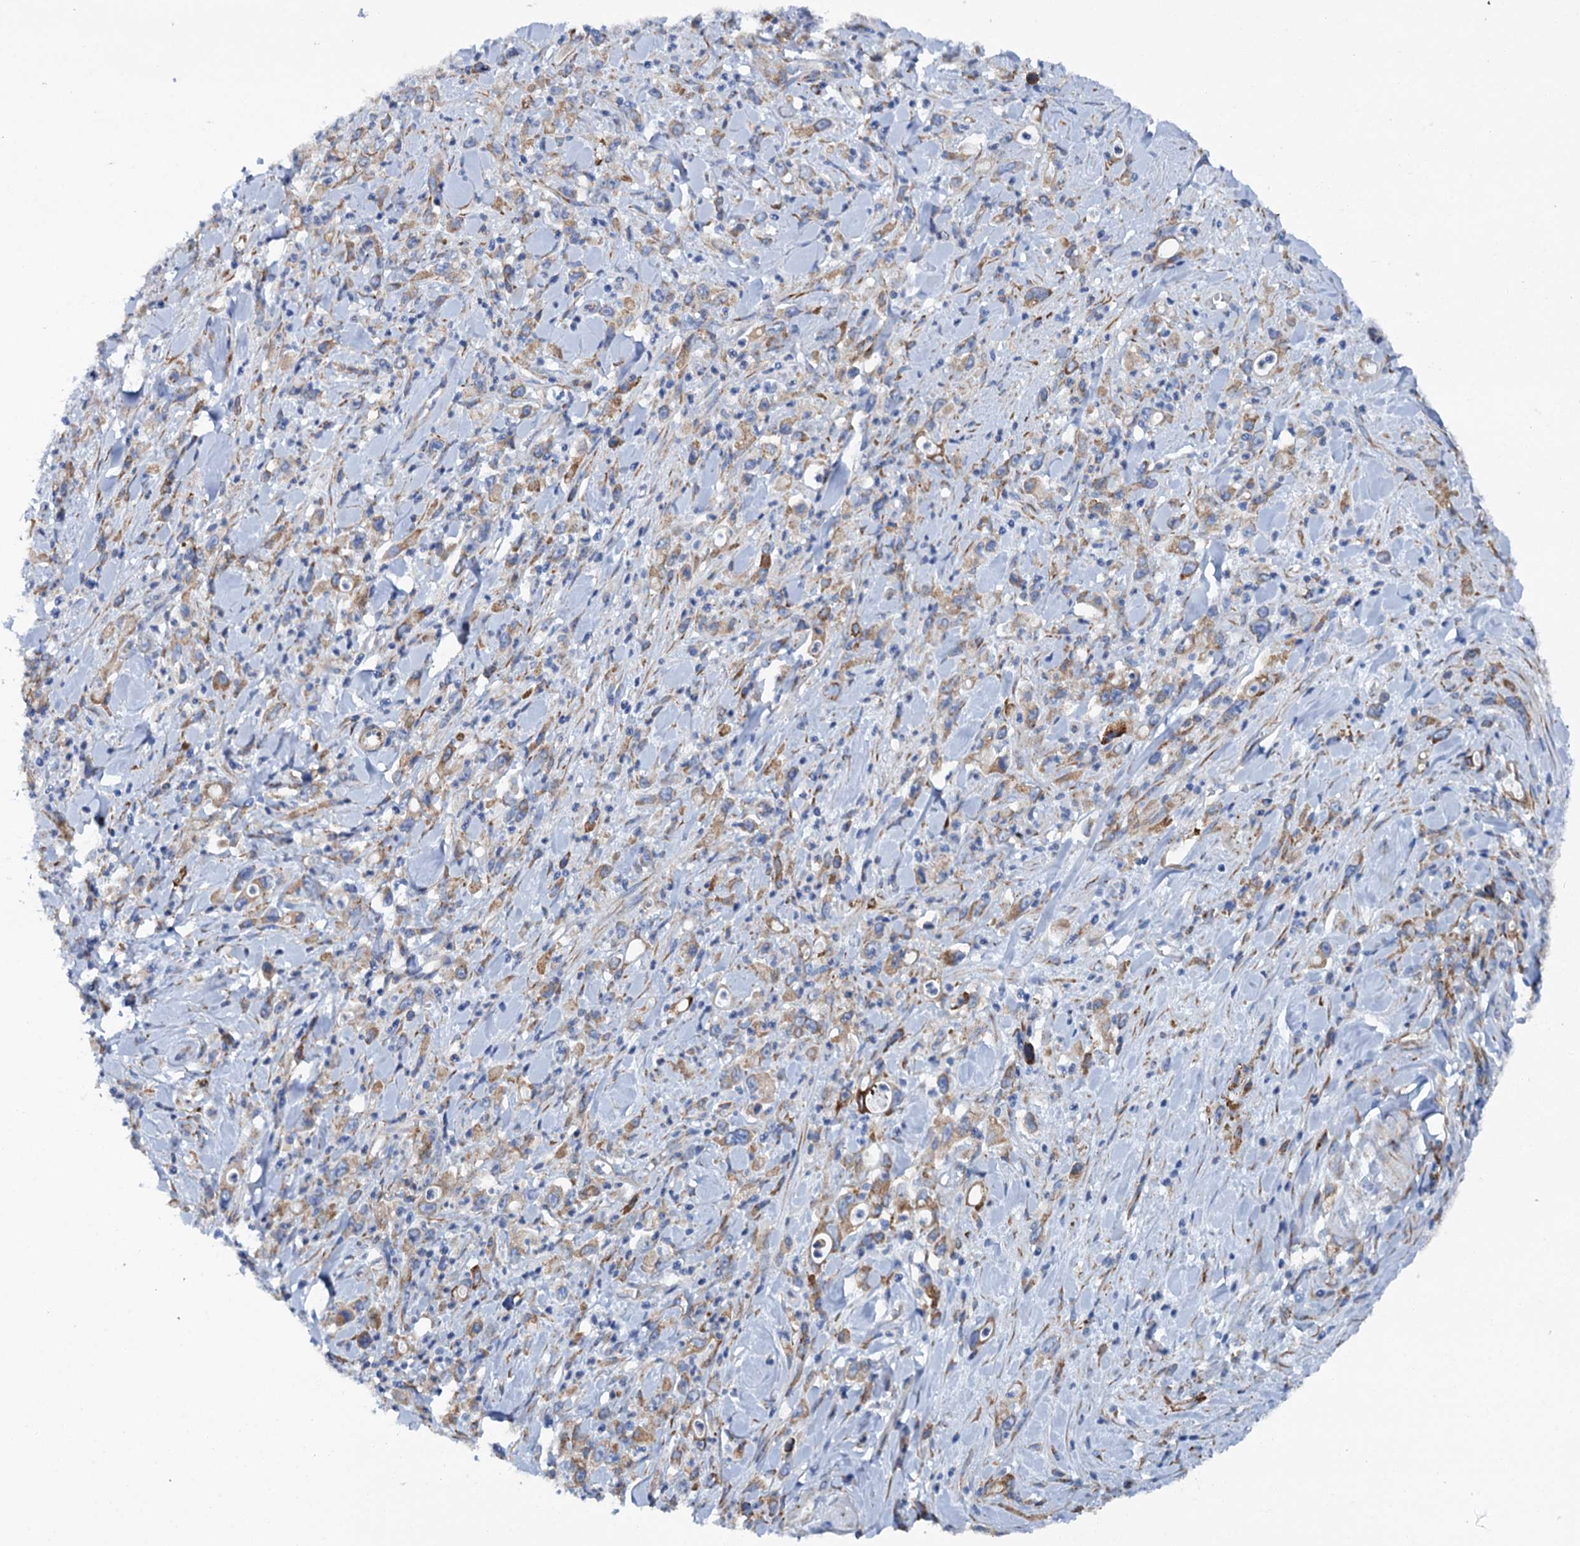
{"staining": {"intensity": "weak", "quantity": "25%-75%", "location": "cytoplasmic/membranous"}, "tissue": "stomach cancer", "cell_type": "Tumor cells", "image_type": "cancer", "snomed": [{"axis": "morphology", "description": "Adenocarcinoma, NOS"}, {"axis": "topography", "description": "Stomach, lower"}], "caption": "IHC staining of stomach cancer (adenocarcinoma), which reveals low levels of weak cytoplasmic/membranous expression in approximately 25%-75% of tumor cells indicating weak cytoplasmic/membranous protein staining. The staining was performed using DAB (3,3'-diaminobenzidine) (brown) for protein detection and nuclei were counterstained in hematoxylin (blue).", "gene": "SHE", "patient": {"sex": "female", "age": 43}}